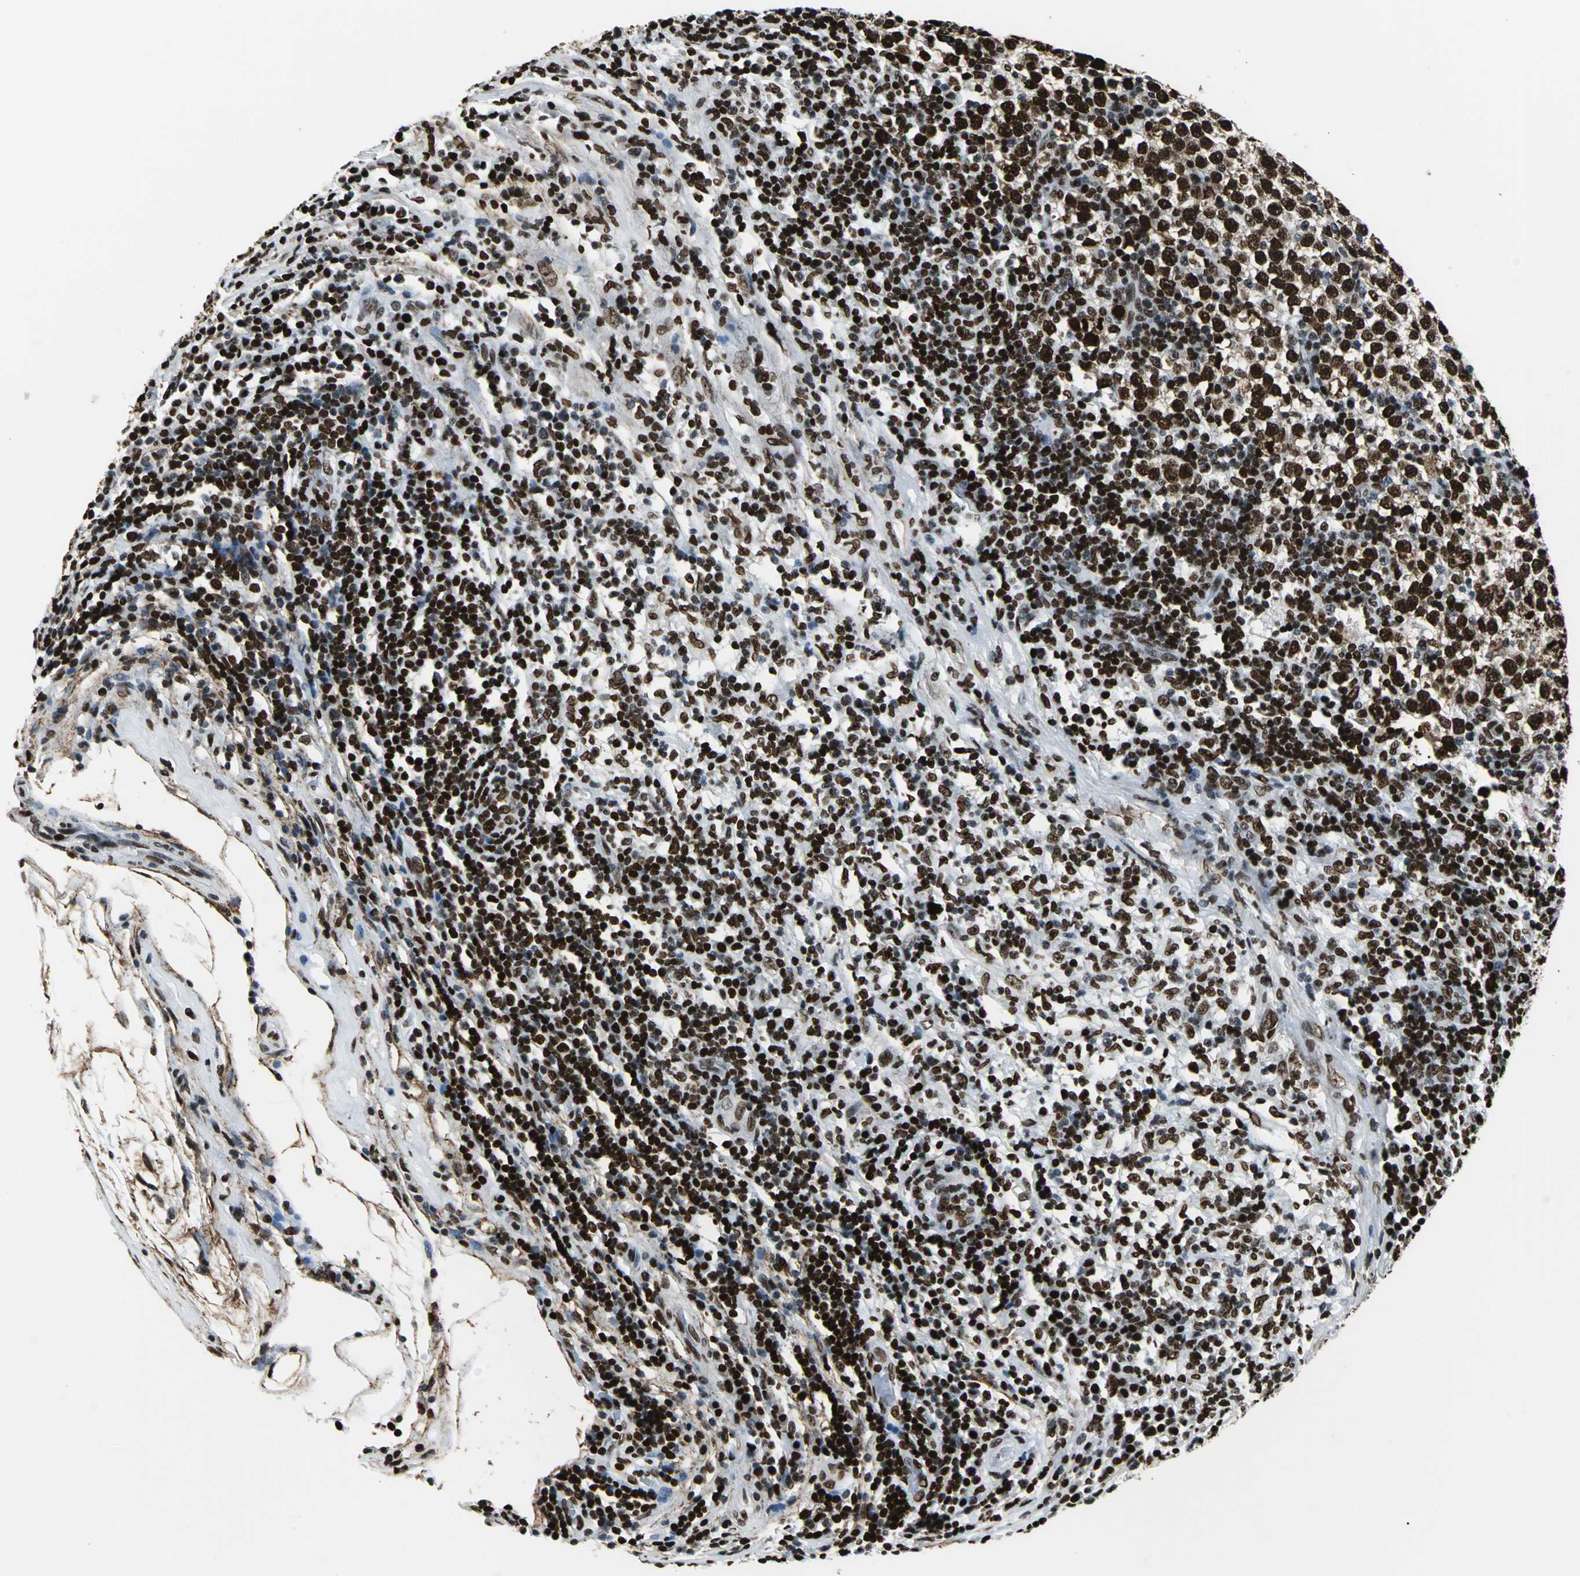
{"staining": {"intensity": "strong", "quantity": ">75%", "location": "nuclear"}, "tissue": "testis cancer", "cell_type": "Tumor cells", "image_type": "cancer", "snomed": [{"axis": "morphology", "description": "Seminoma, NOS"}, {"axis": "topography", "description": "Testis"}], "caption": "This micrograph displays immunohistochemistry staining of seminoma (testis), with high strong nuclear positivity in approximately >75% of tumor cells.", "gene": "APEX1", "patient": {"sex": "male", "age": 43}}